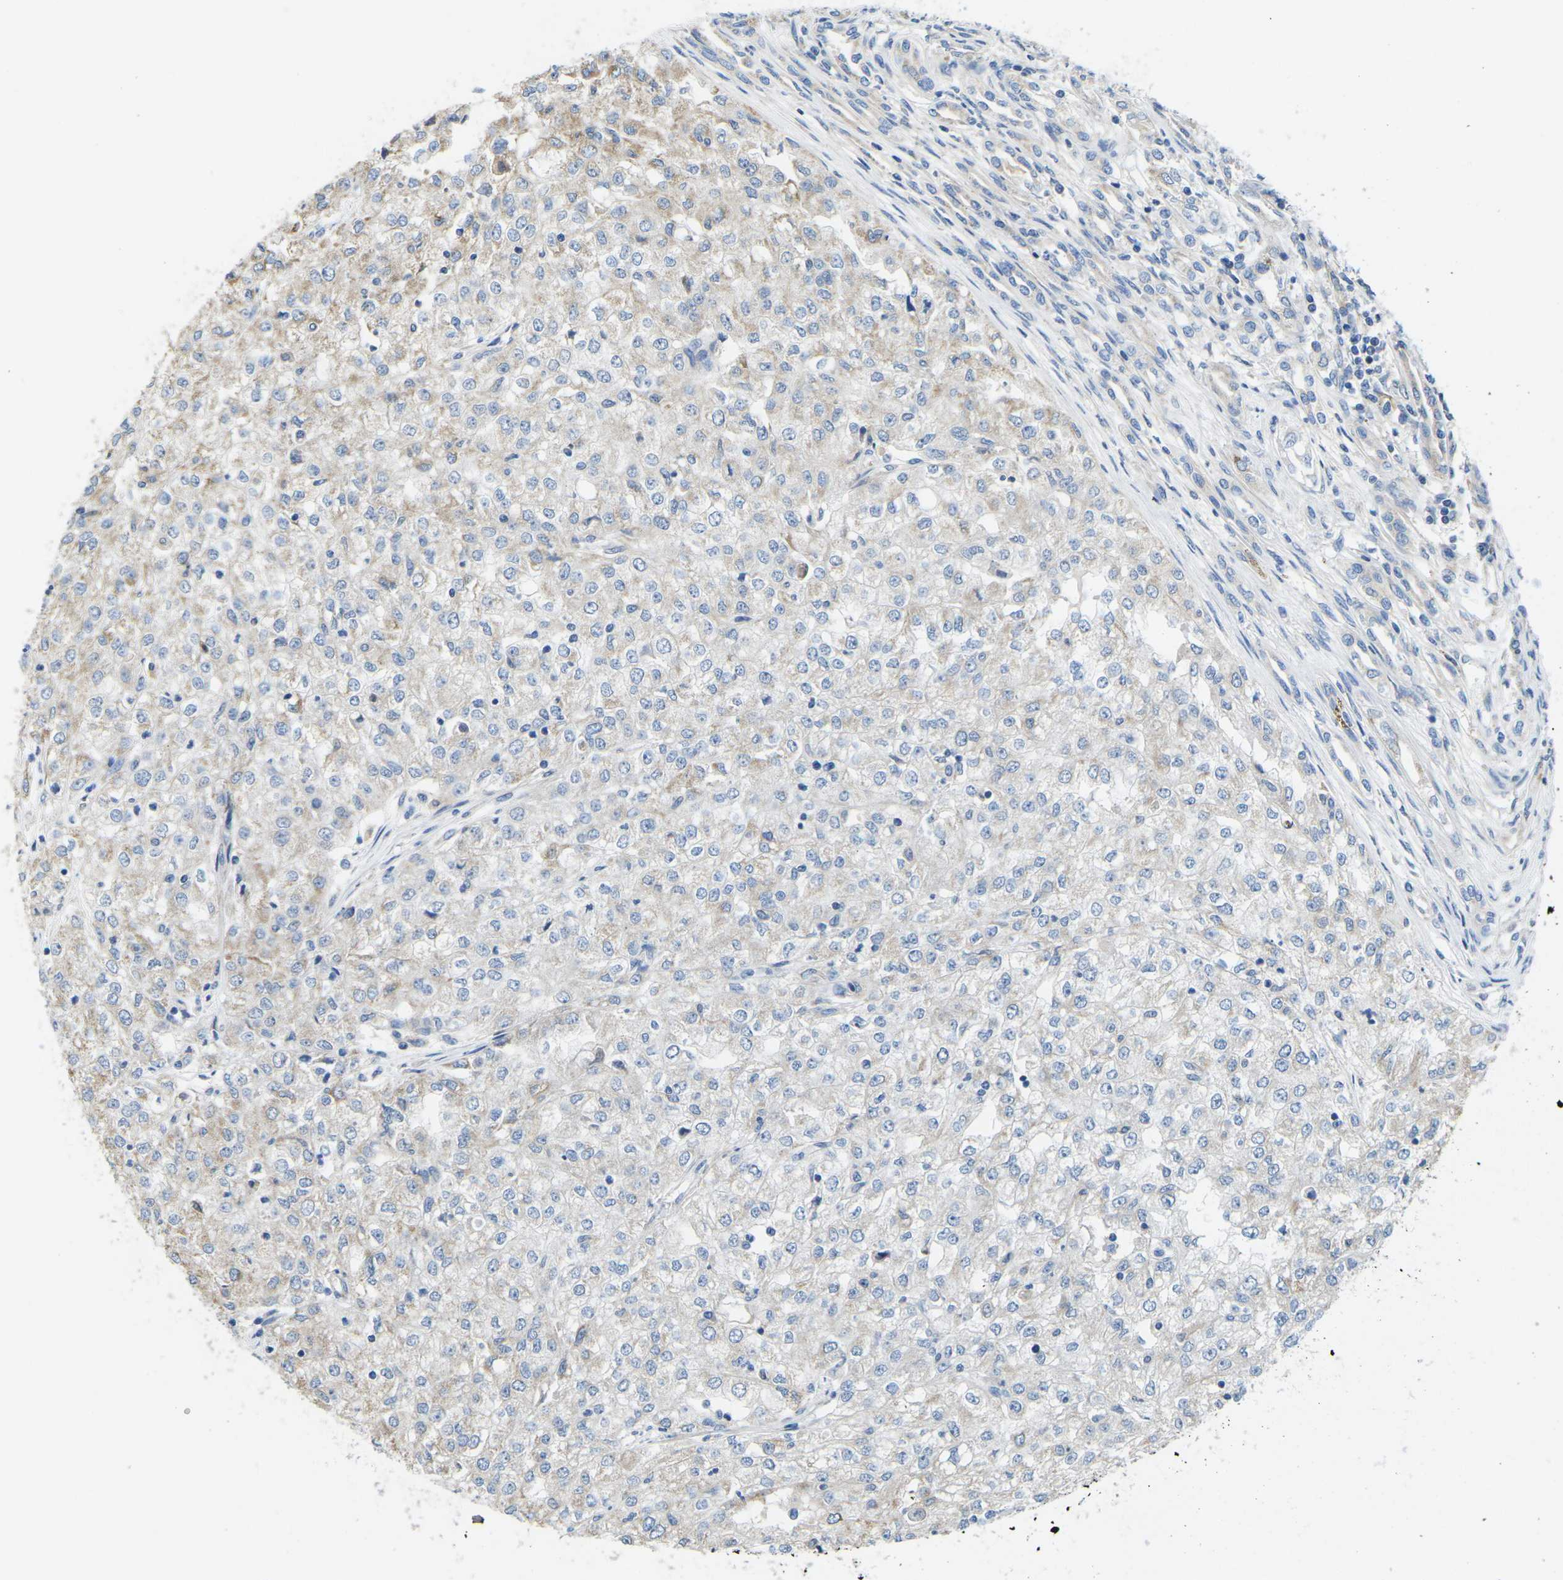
{"staining": {"intensity": "weak", "quantity": "<25%", "location": "cytoplasmic/membranous"}, "tissue": "renal cancer", "cell_type": "Tumor cells", "image_type": "cancer", "snomed": [{"axis": "morphology", "description": "Adenocarcinoma, NOS"}, {"axis": "topography", "description": "Kidney"}], "caption": "High power microscopy photomicrograph of an immunohistochemistry micrograph of renal cancer (adenocarcinoma), revealing no significant expression in tumor cells.", "gene": "TMEFF2", "patient": {"sex": "female", "age": 54}}